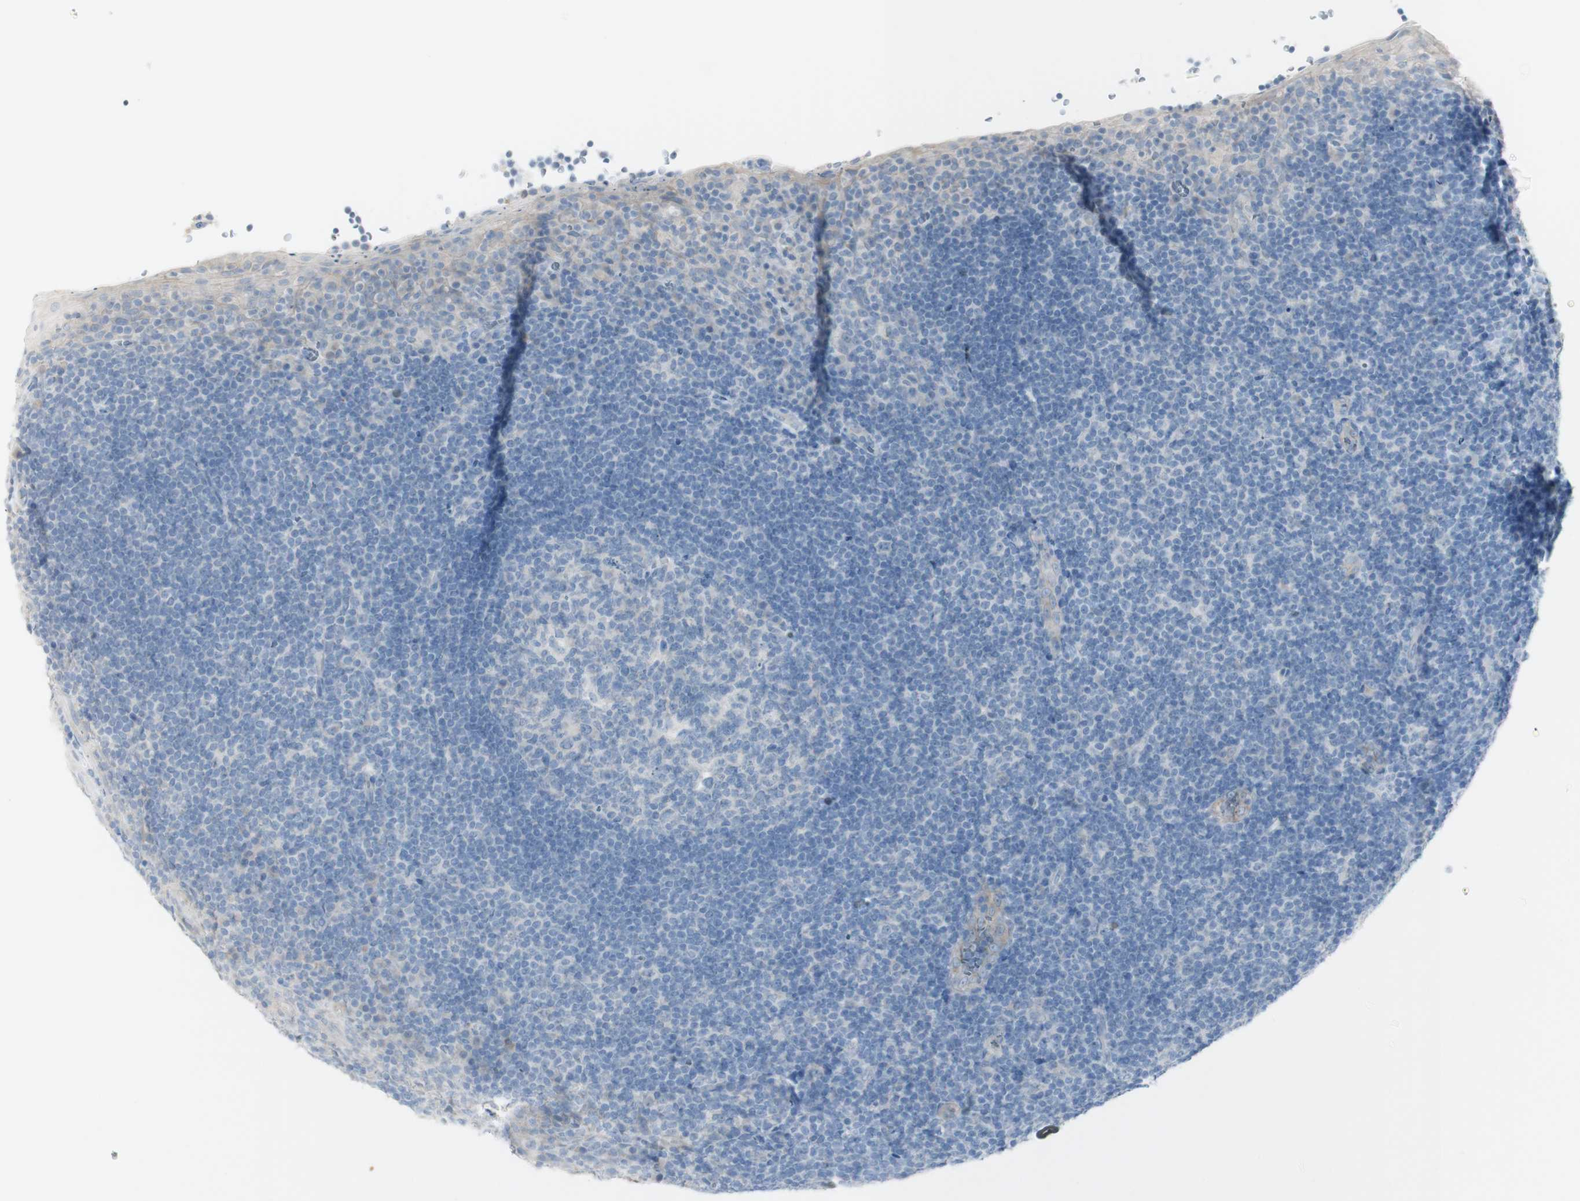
{"staining": {"intensity": "negative", "quantity": "none", "location": "none"}, "tissue": "tonsil", "cell_type": "Germinal center cells", "image_type": "normal", "snomed": [{"axis": "morphology", "description": "Normal tissue, NOS"}, {"axis": "topography", "description": "Tonsil"}], "caption": "High magnification brightfield microscopy of benign tonsil stained with DAB (brown) and counterstained with hematoxylin (blue): germinal center cells show no significant expression. (Immunohistochemistry (ihc), brightfield microscopy, high magnification).", "gene": "ART3", "patient": {"sex": "male", "age": 37}}